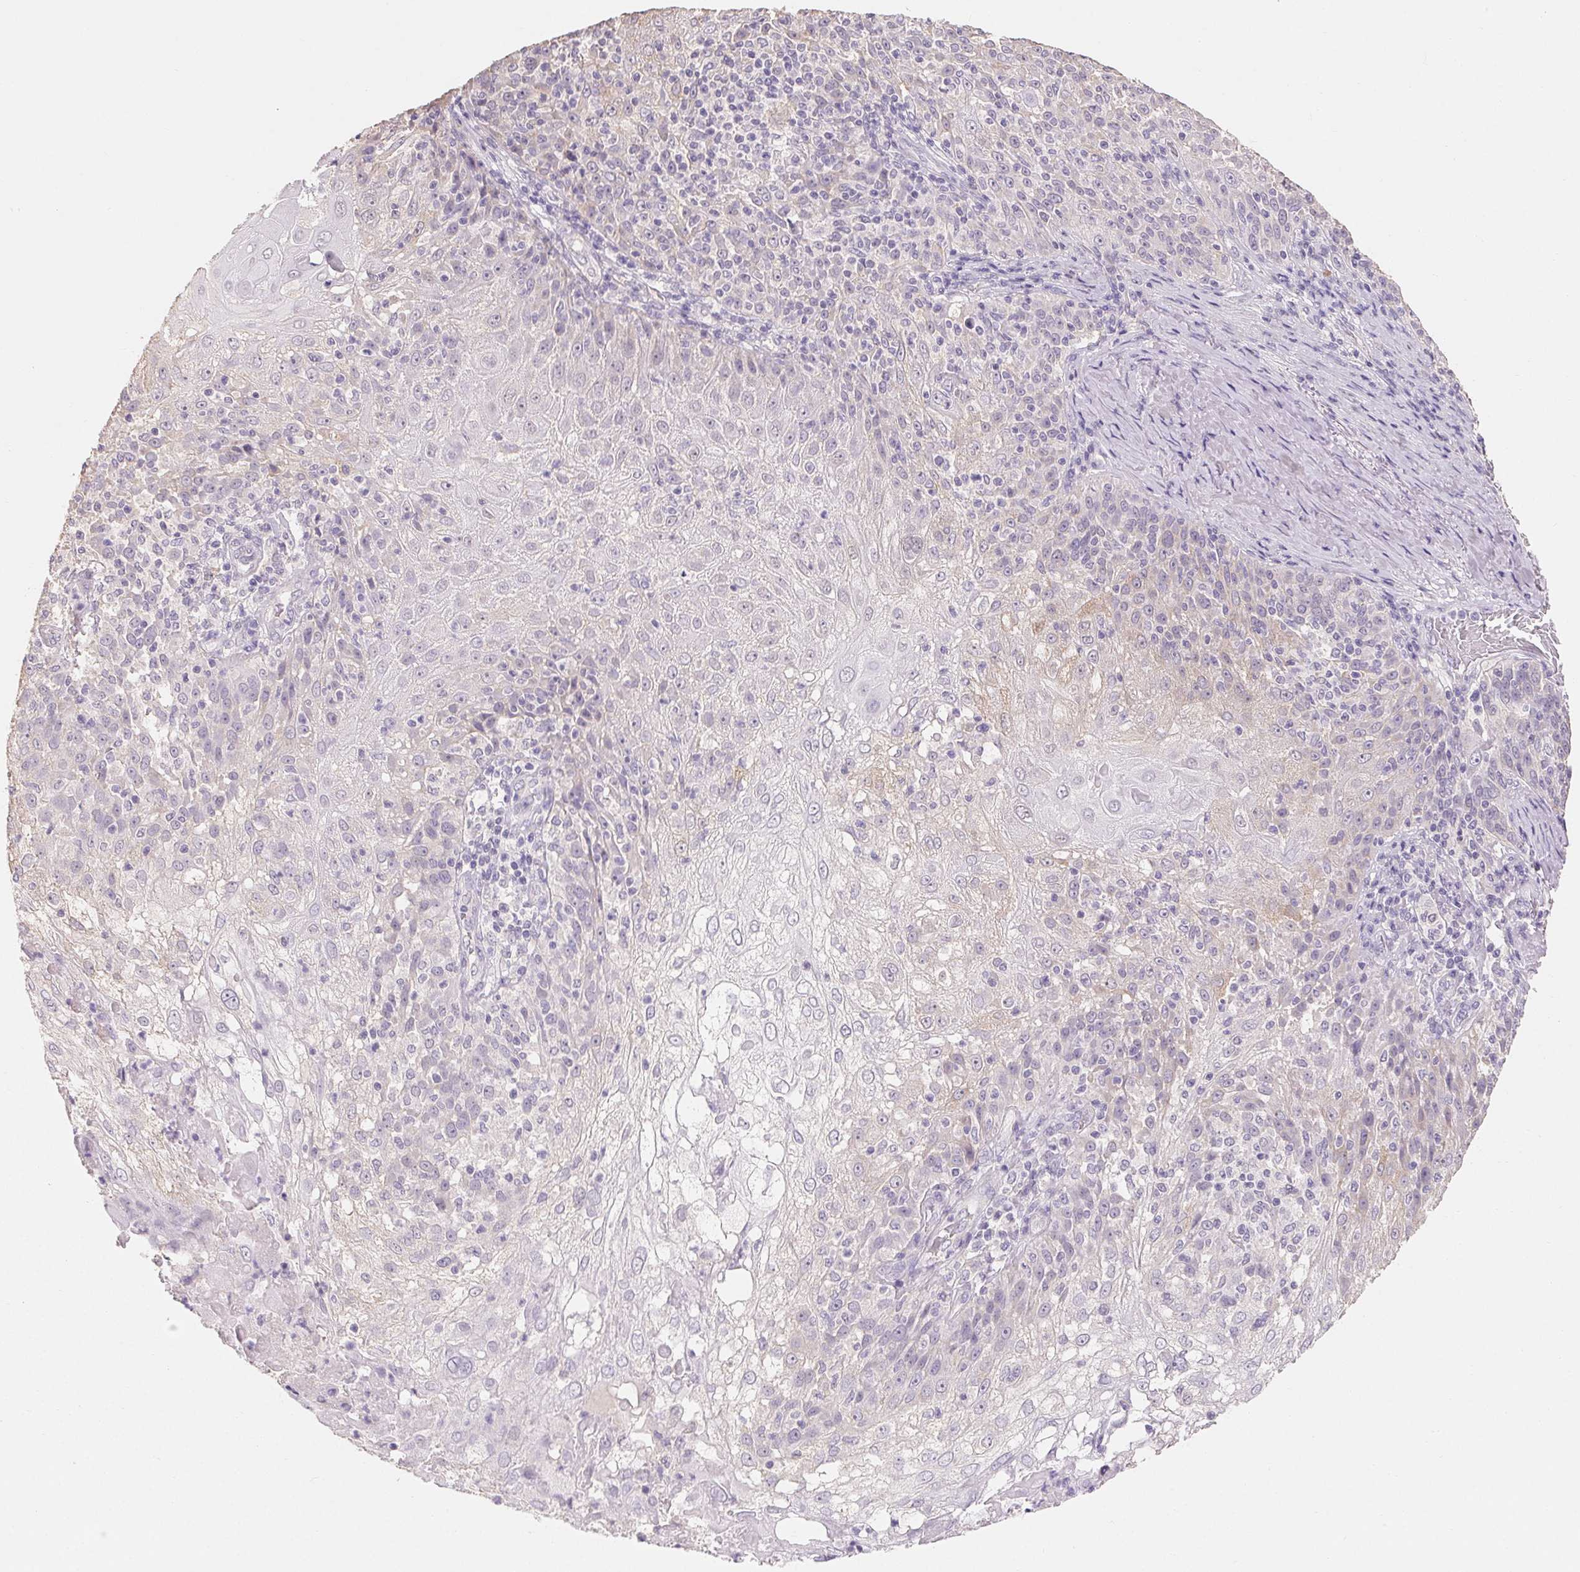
{"staining": {"intensity": "negative", "quantity": "none", "location": "none"}, "tissue": "skin cancer", "cell_type": "Tumor cells", "image_type": "cancer", "snomed": [{"axis": "morphology", "description": "Normal tissue, NOS"}, {"axis": "morphology", "description": "Squamous cell carcinoma, NOS"}, {"axis": "topography", "description": "Skin"}], "caption": "The histopathology image displays no significant staining in tumor cells of squamous cell carcinoma (skin).", "gene": "MAP7D2", "patient": {"sex": "female", "age": 83}}